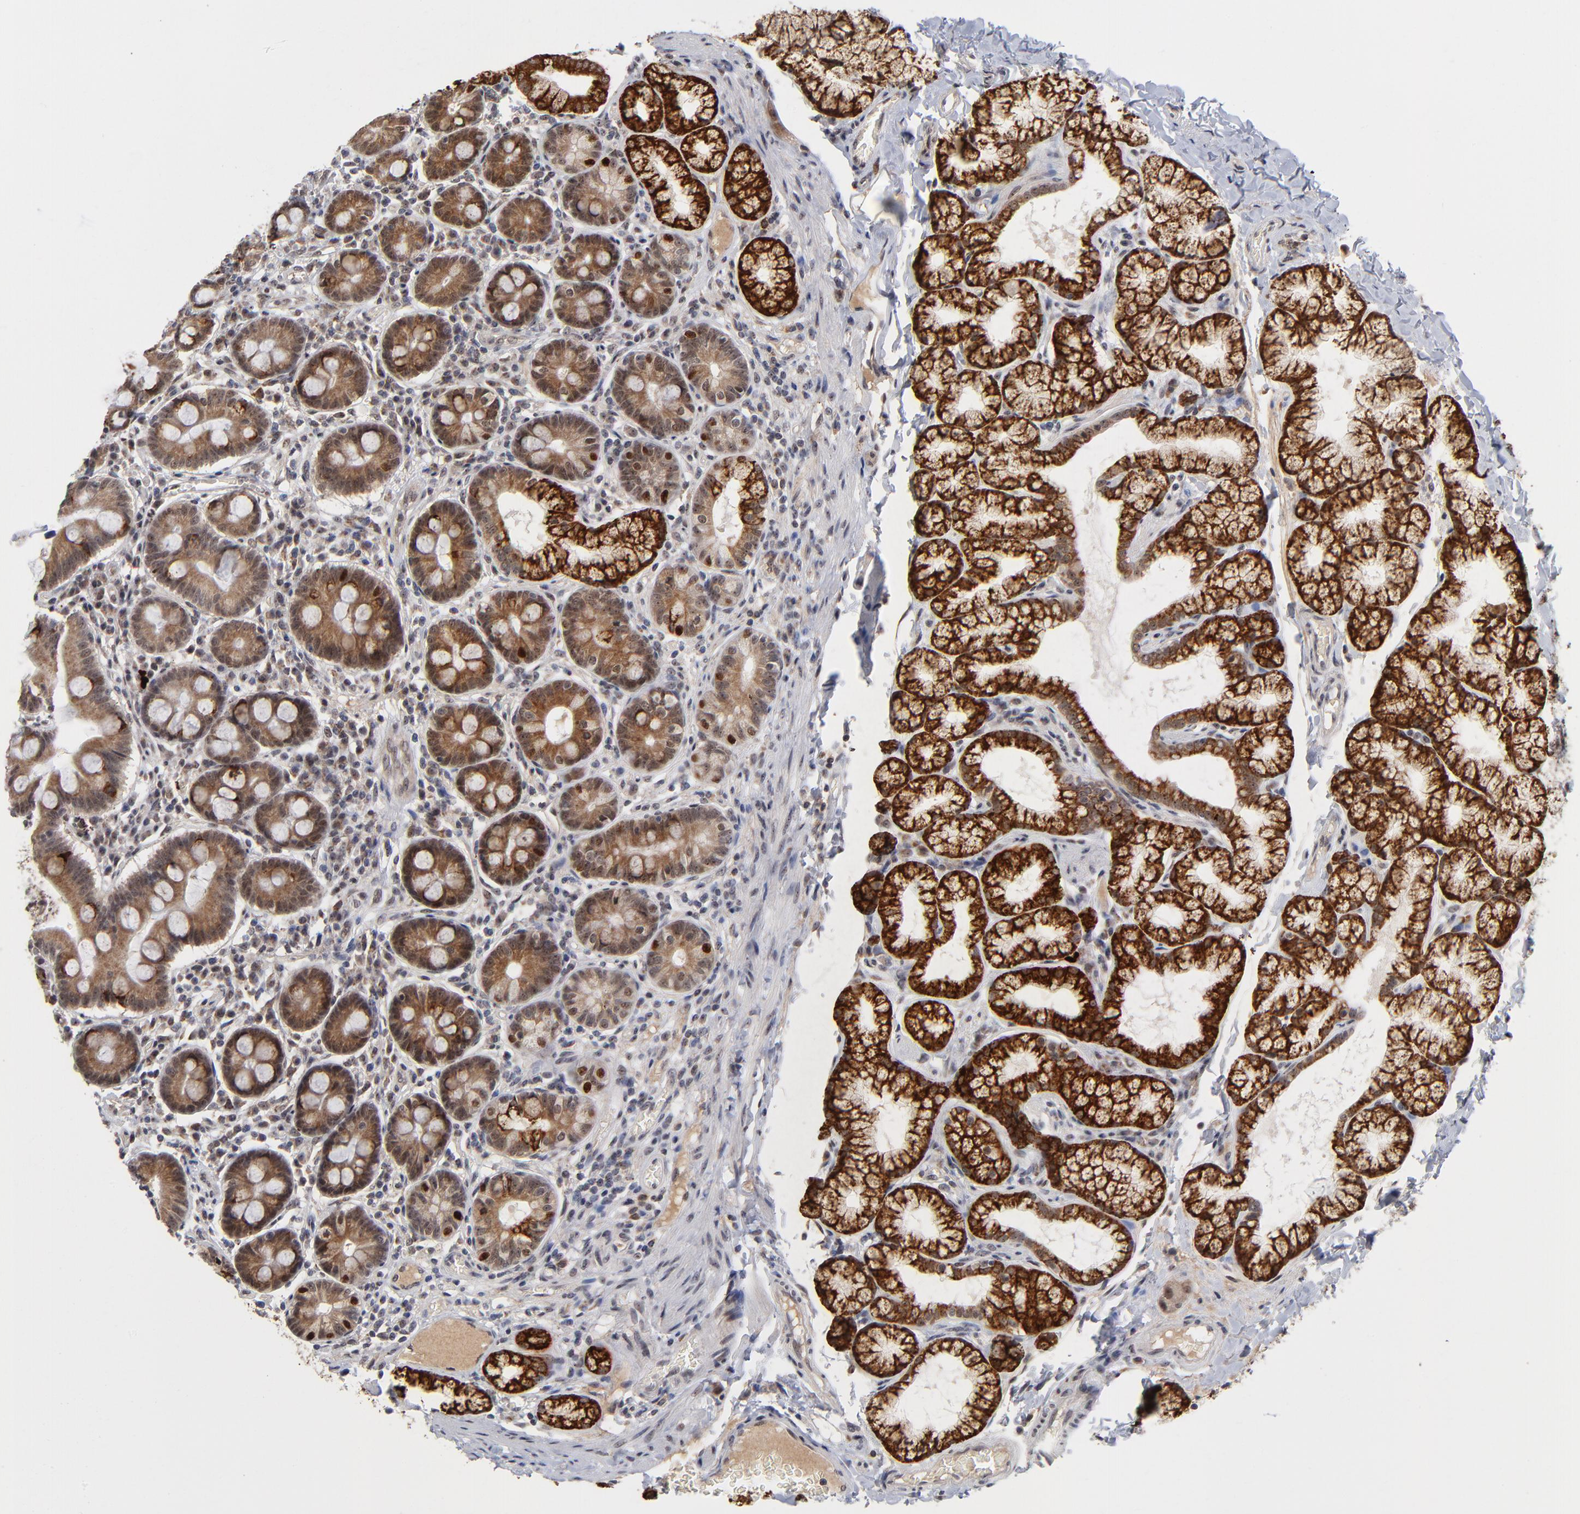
{"staining": {"intensity": "strong", "quantity": ">75%", "location": "cytoplasmic/membranous,nuclear"}, "tissue": "duodenum", "cell_type": "Glandular cells", "image_type": "normal", "snomed": [{"axis": "morphology", "description": "Normal tissue, NOS"}, {"axis": "topography", "description": "Duodenum"}], "caption": "High-power microscopy captured an IHC micrograph of benign duodenum, revealing strong cytoplasmic/membranous,nuclear positivity in approximately >75% of glandular cells.", "gene": "ZNF419", "patient": {"sex": "male", "age": 50}}